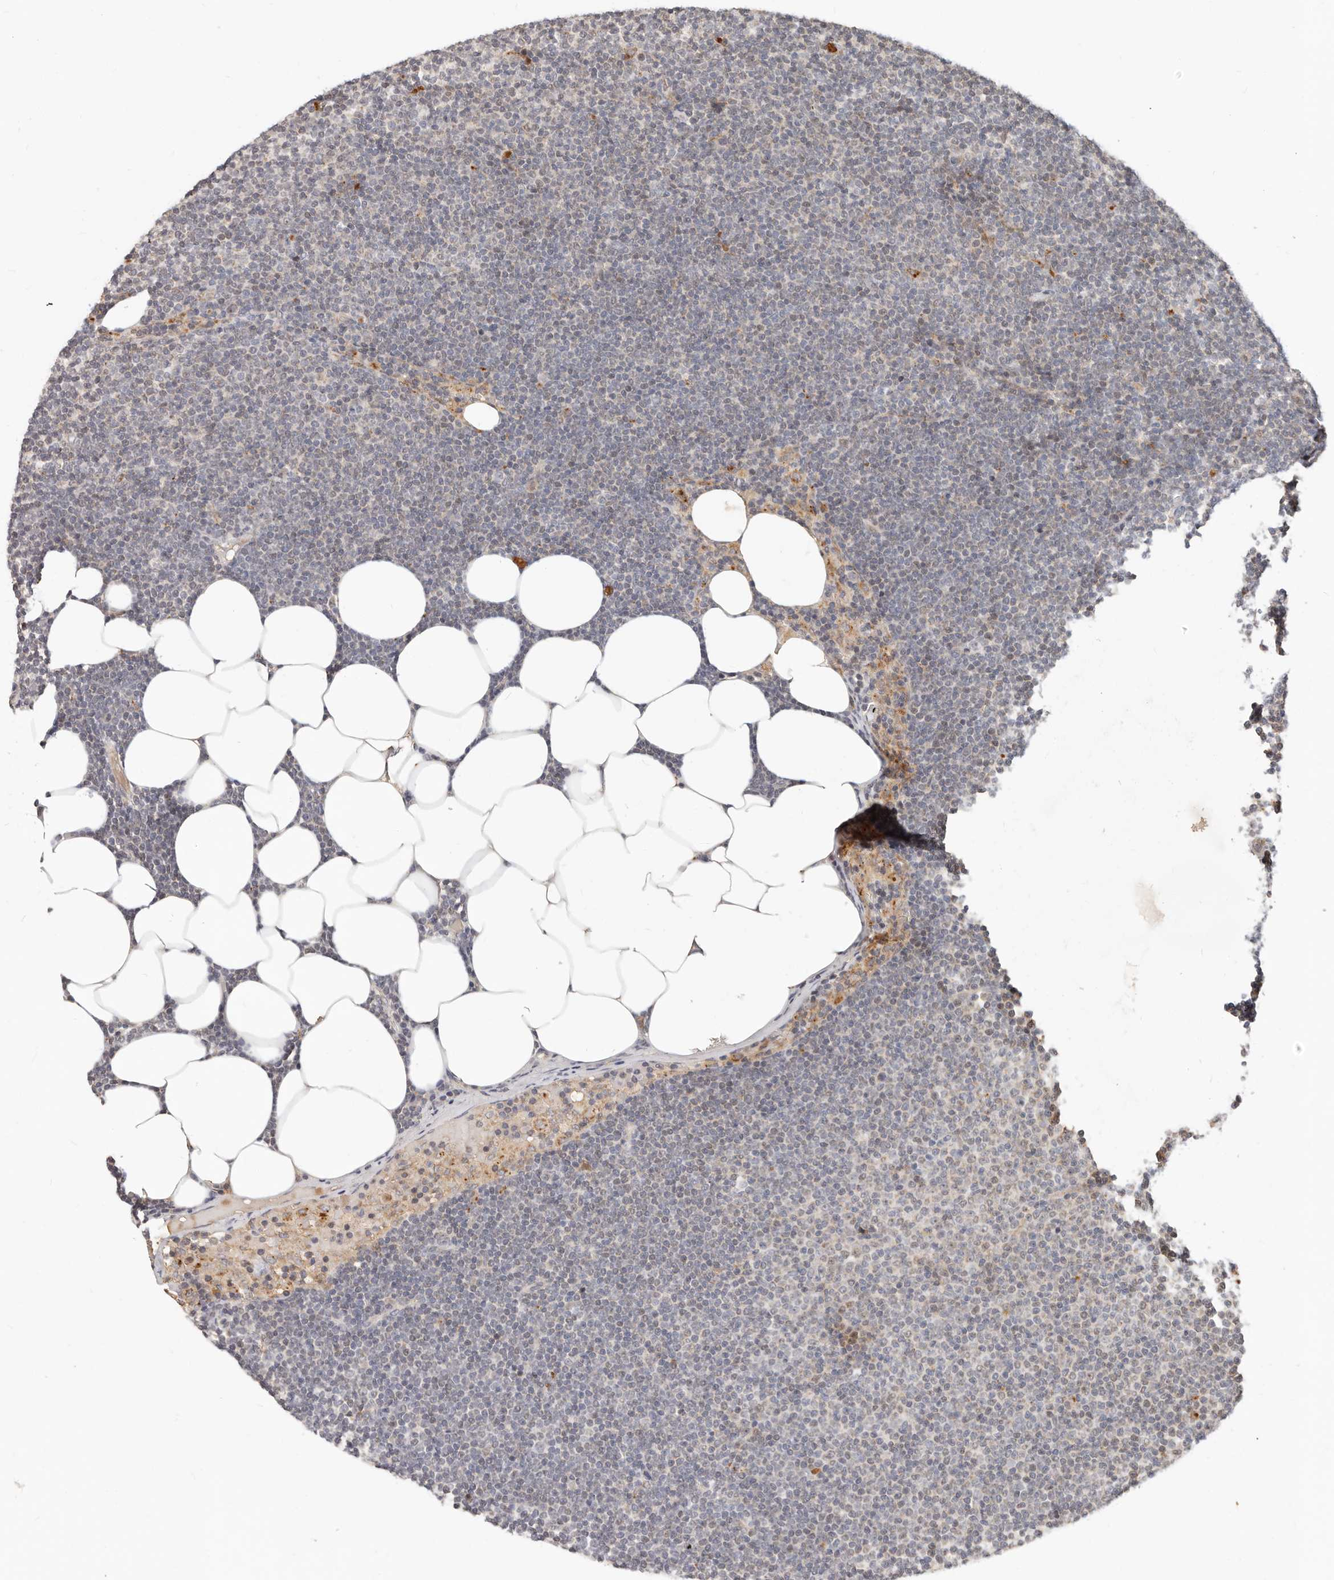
{"staining": {"intensity": "negative", "quantity": "none", "location": "none"}, "tissue": "lymphoma", "cell_type": "Tumor cells", "image_type": "cancer", "snomed": [{"axis": "morphology", "description": "Malignant lymphoma, non-Hodgkin's type, Low grade"}, {"axis": "topography", "description": "Lymph node"}], "caption": "DAB immunohistochemical staining of human lymphoma shows no significant positivity in tumor cells.", "gene": "ZRANB1", "patient": {"sex": "female", "age": 53}}